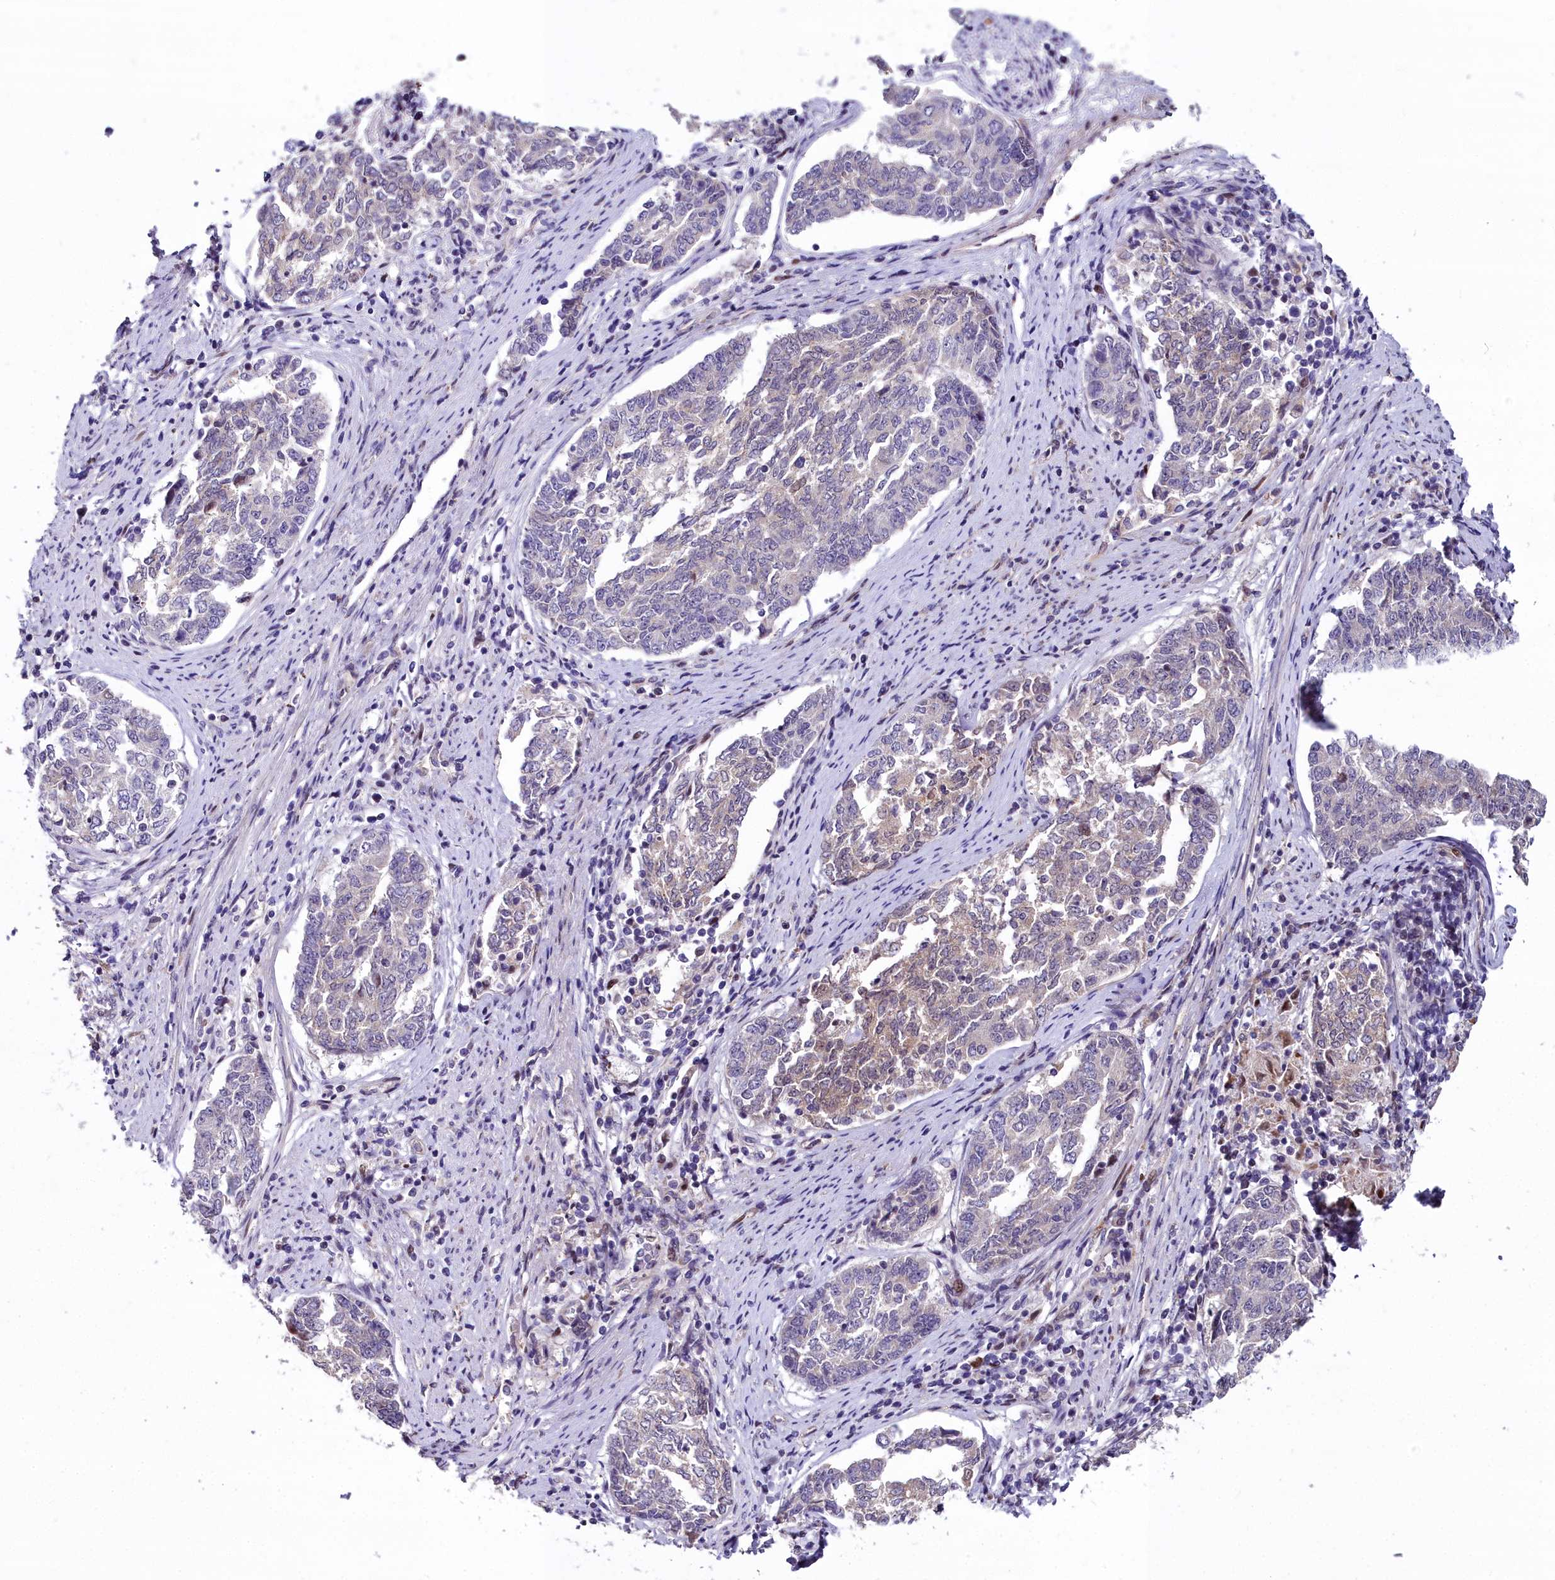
{"staining": {"intensity": "weak", "quantity": "<25%", "location": "cytoplasmic/membranous,nuclear"}, "tissue": "endometrial cancer", "cell_type": "Tumor cells", "image_type": "cancer", "snomed": [{"axis": "morphology", "description": "Adenocarcinoma, NOS"}, {"axis": "topography", "description": "Endometrium"}], "caption": "A histopathology image of human endometrial cancer is negative for staining in tumor cells.", "gene": "AP1M1", "patient": {"sex": "female", "age": 80}}